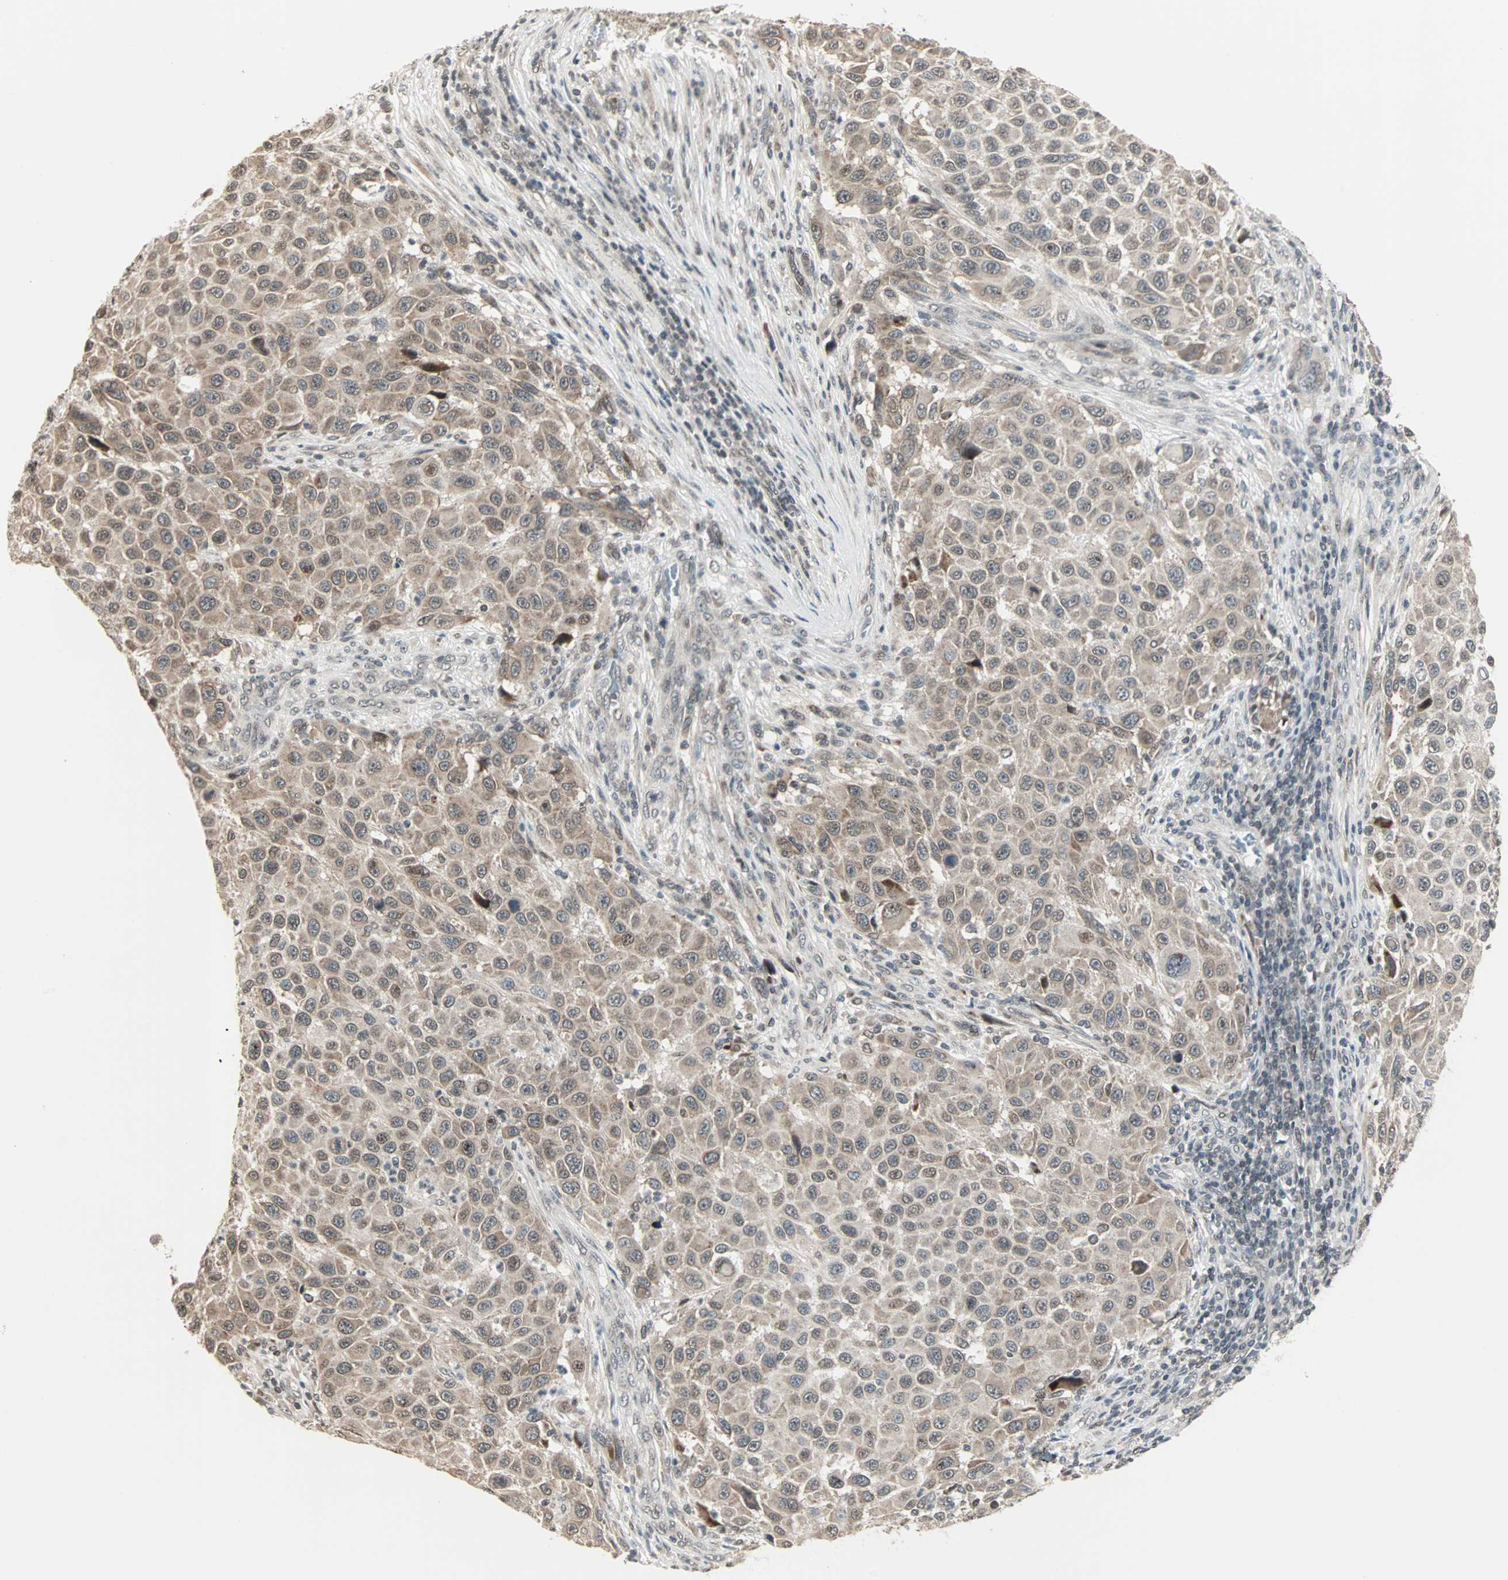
{"staining": {"intensity": "weak", "quantity": ">75%", "location": "cytoplasmic/membranous"}, "tissue": "melanoma", "cell_type": "Tumor cells", "image_type": "cancer", "snomed": [{"axis": "morphology", "description": "Malignant melanoma, Metastatic site"}, {"axis": "topography", "description": "Lymph node"}], "caption": "Immunohistochemical staining of human malignant melanoma (metastatic site) reveals low levels of weak cytoplasmic/membranous protein positivity in about >75% of tumor cells.", "gene": "CBLC", "patient": {"sex": "male", "age": 61}}